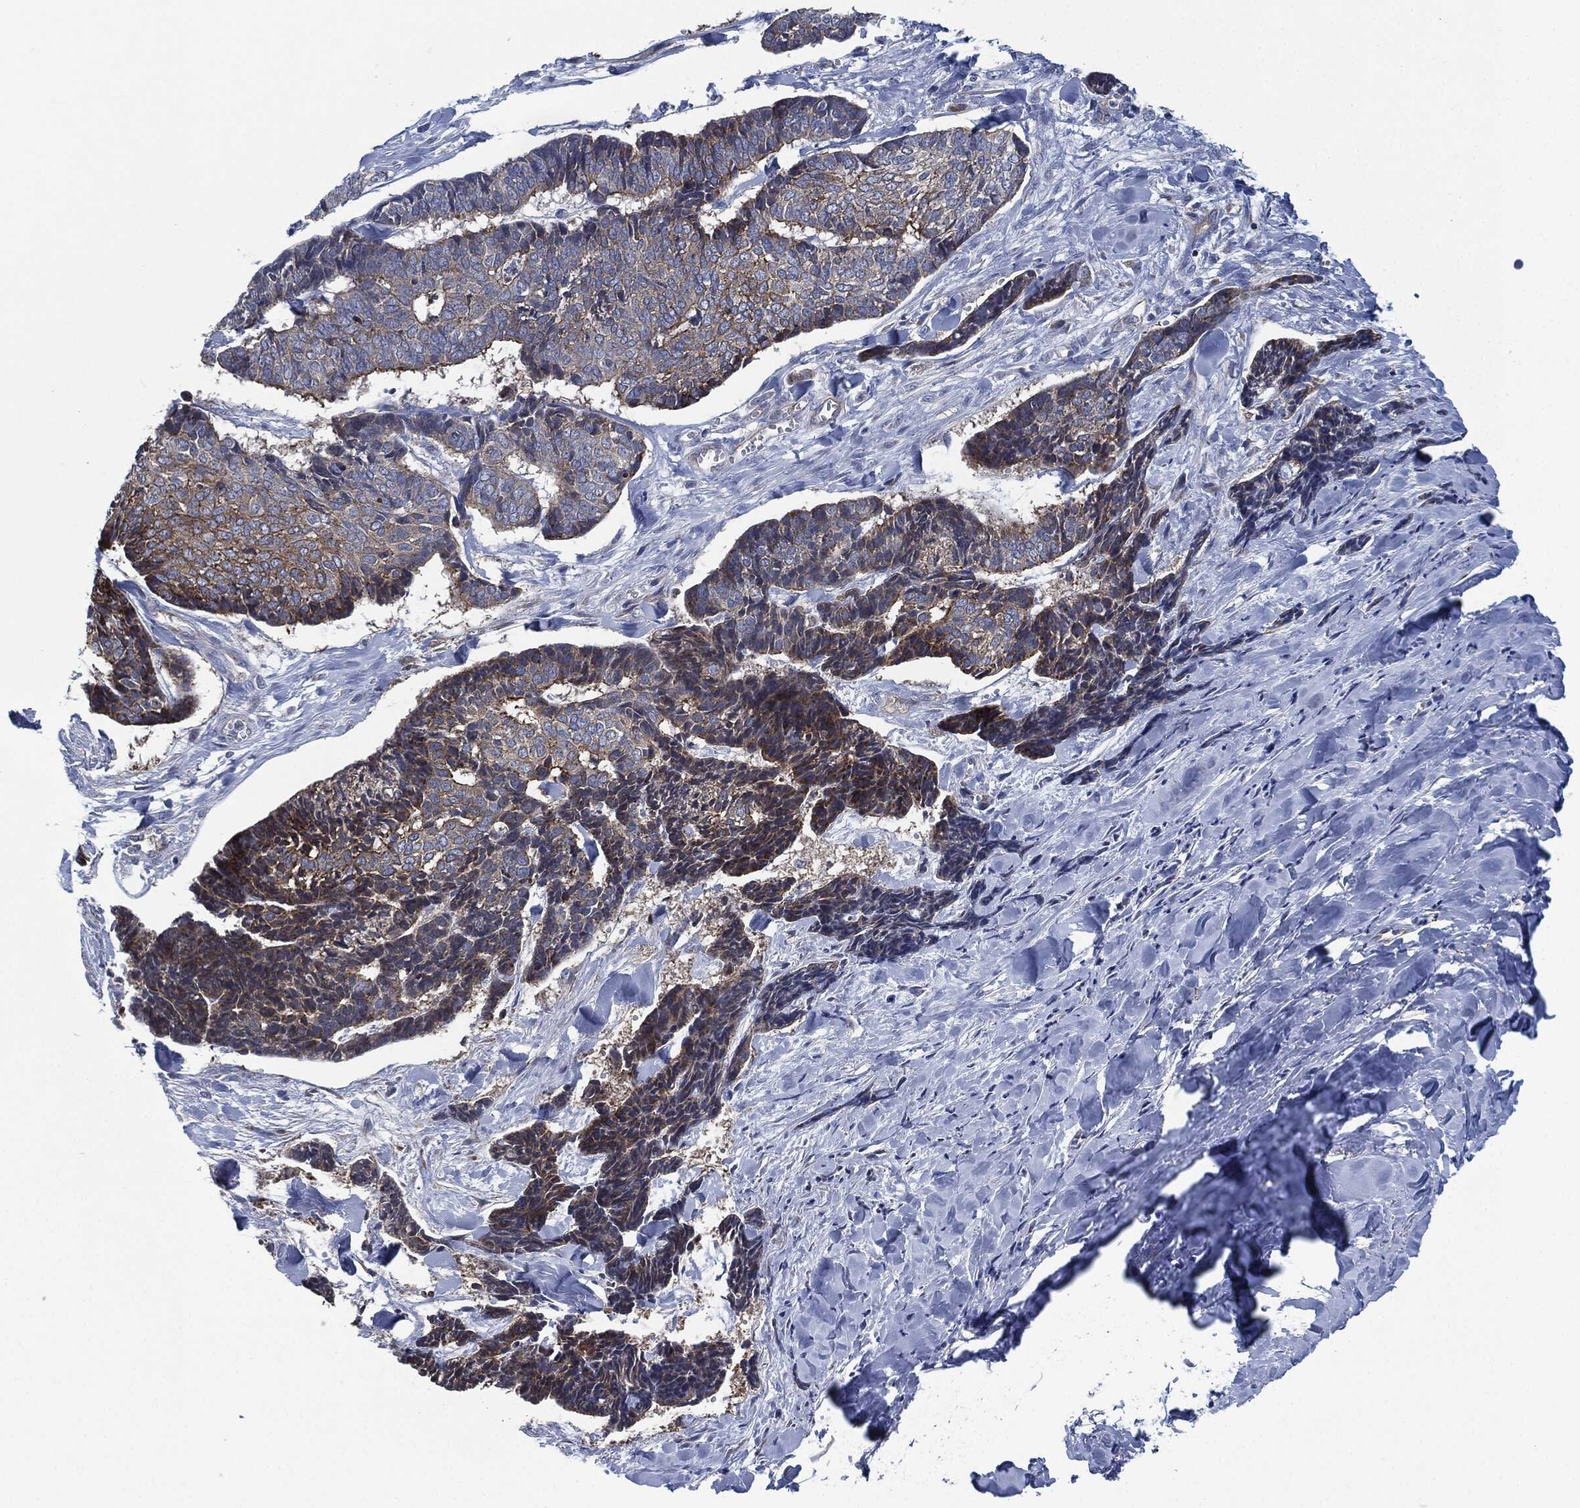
{"staining": {"intensity": "moderate", "quantity": "25%-75%", "location": "cytoplasmic/membranous"}, "tissue": "skin cancer", "cell_type": "Tumor cells", "image_type": "cancer", "snomed": [{"axis": "morphology", "description": "Basal cell carcinoma"}, {"axis": "topography", "description": "Skin"}], "caption": "Skin cancer (basal cell carcinoma) stained with immunohistochemistry reveals moderate cytoplasmic/membranous positivity in about 25%-75% of tumor cells.", "gene": "SHROOM2", "patient": {"sex": "male", "age": 86}}